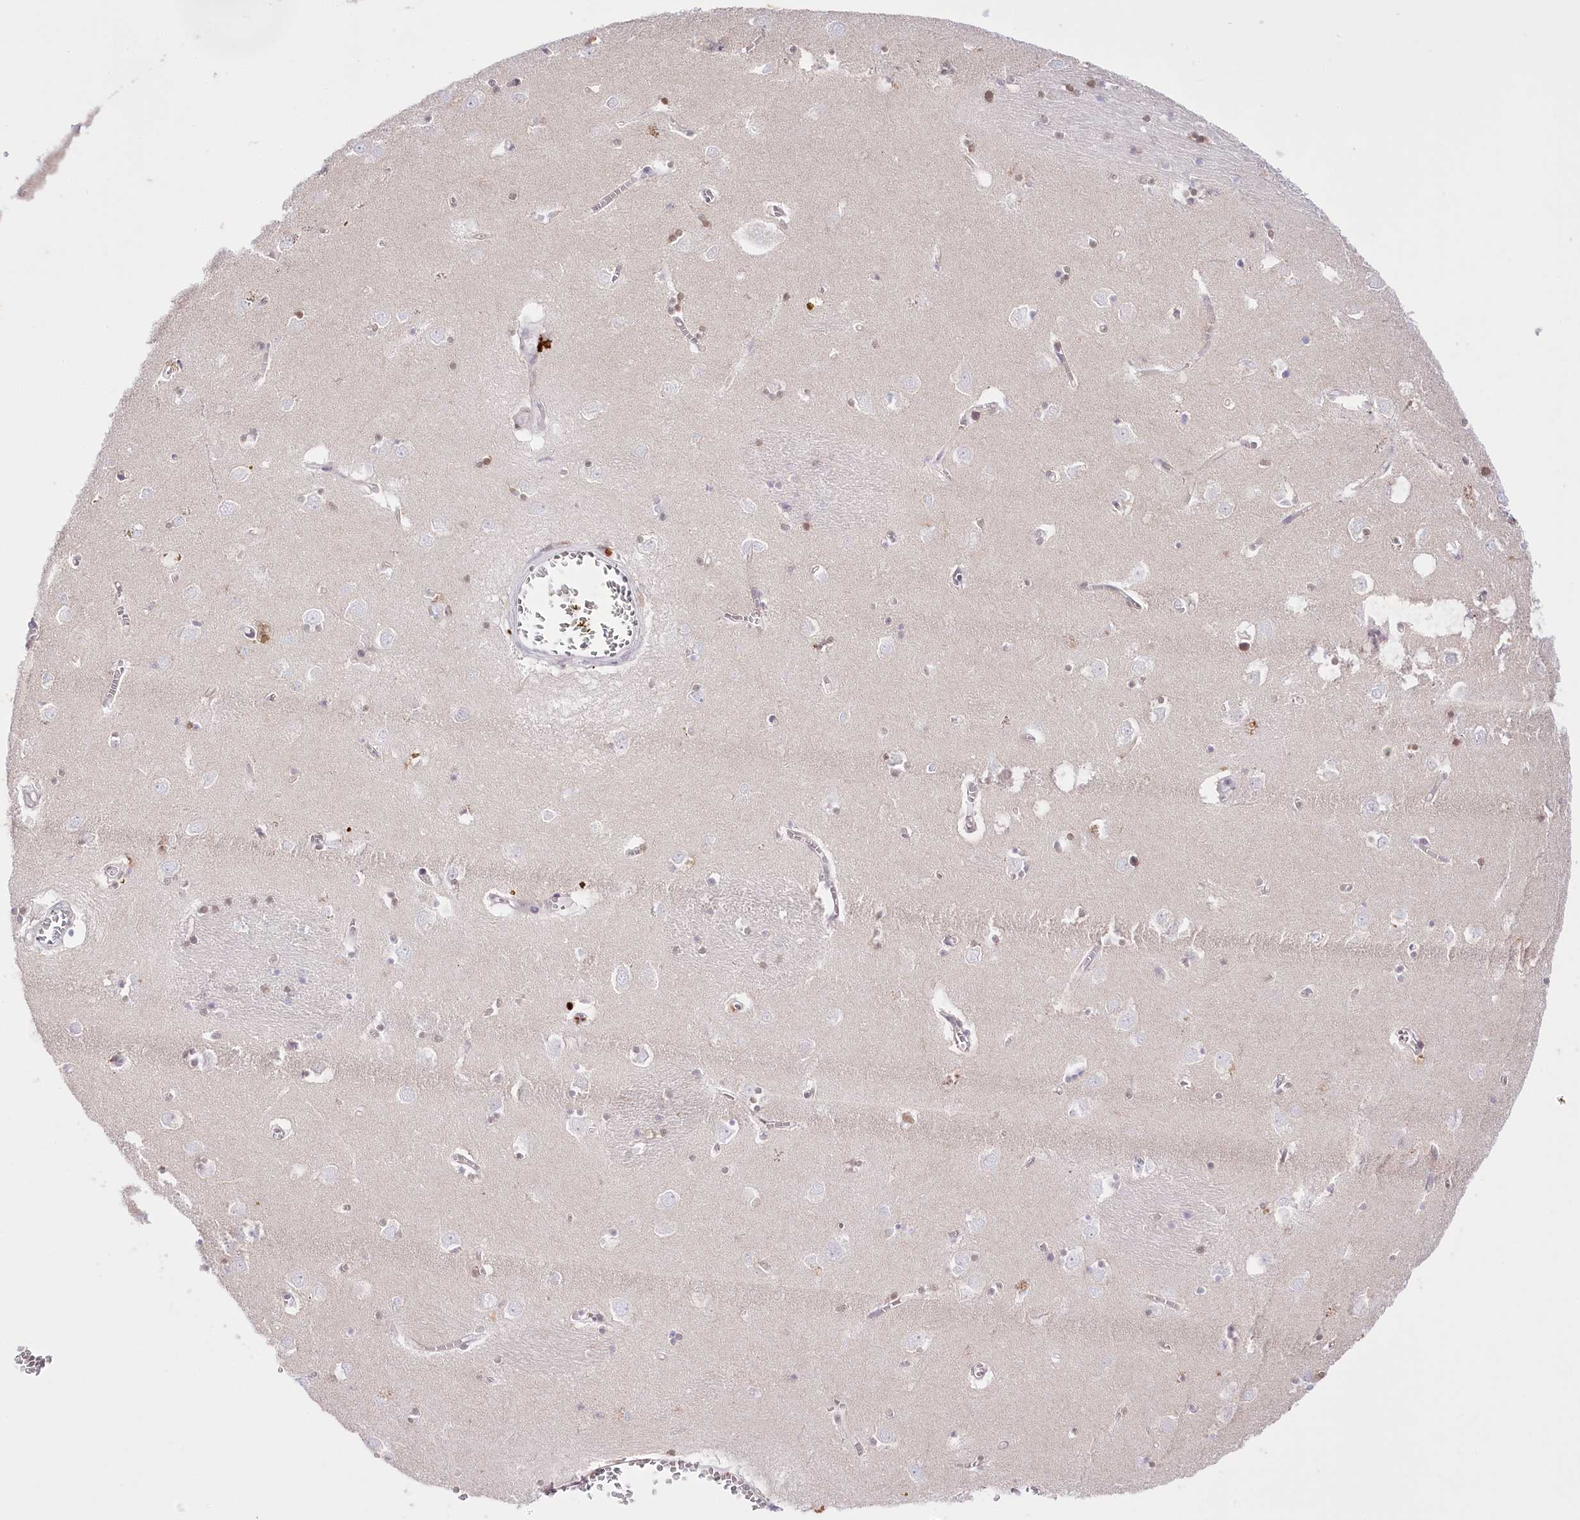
{"staining": {"intensity": "negative", "quantity": "none", "location": "none"}, "tissue": "caudate", "cell_type": "Glial cells", "image_type": "normal", "snomed": [{"axis": "morphology", "description": "Normal tissue, NOS"}, {"axis": "topography", "description": "Lateral ventricle wall"}], "caption": "DAB immunohistochemical staining of unremarkable human caudate exhibits no significant staining in glial cells. (Stains: DAB (3,3'-diaminobenzidine) IHC with hematoxylin counter stain, Microscopy: brightfield microscopy at high magnification).", "gene": "SLC39A10", "patient": {"sex": "male", "age": 70}}